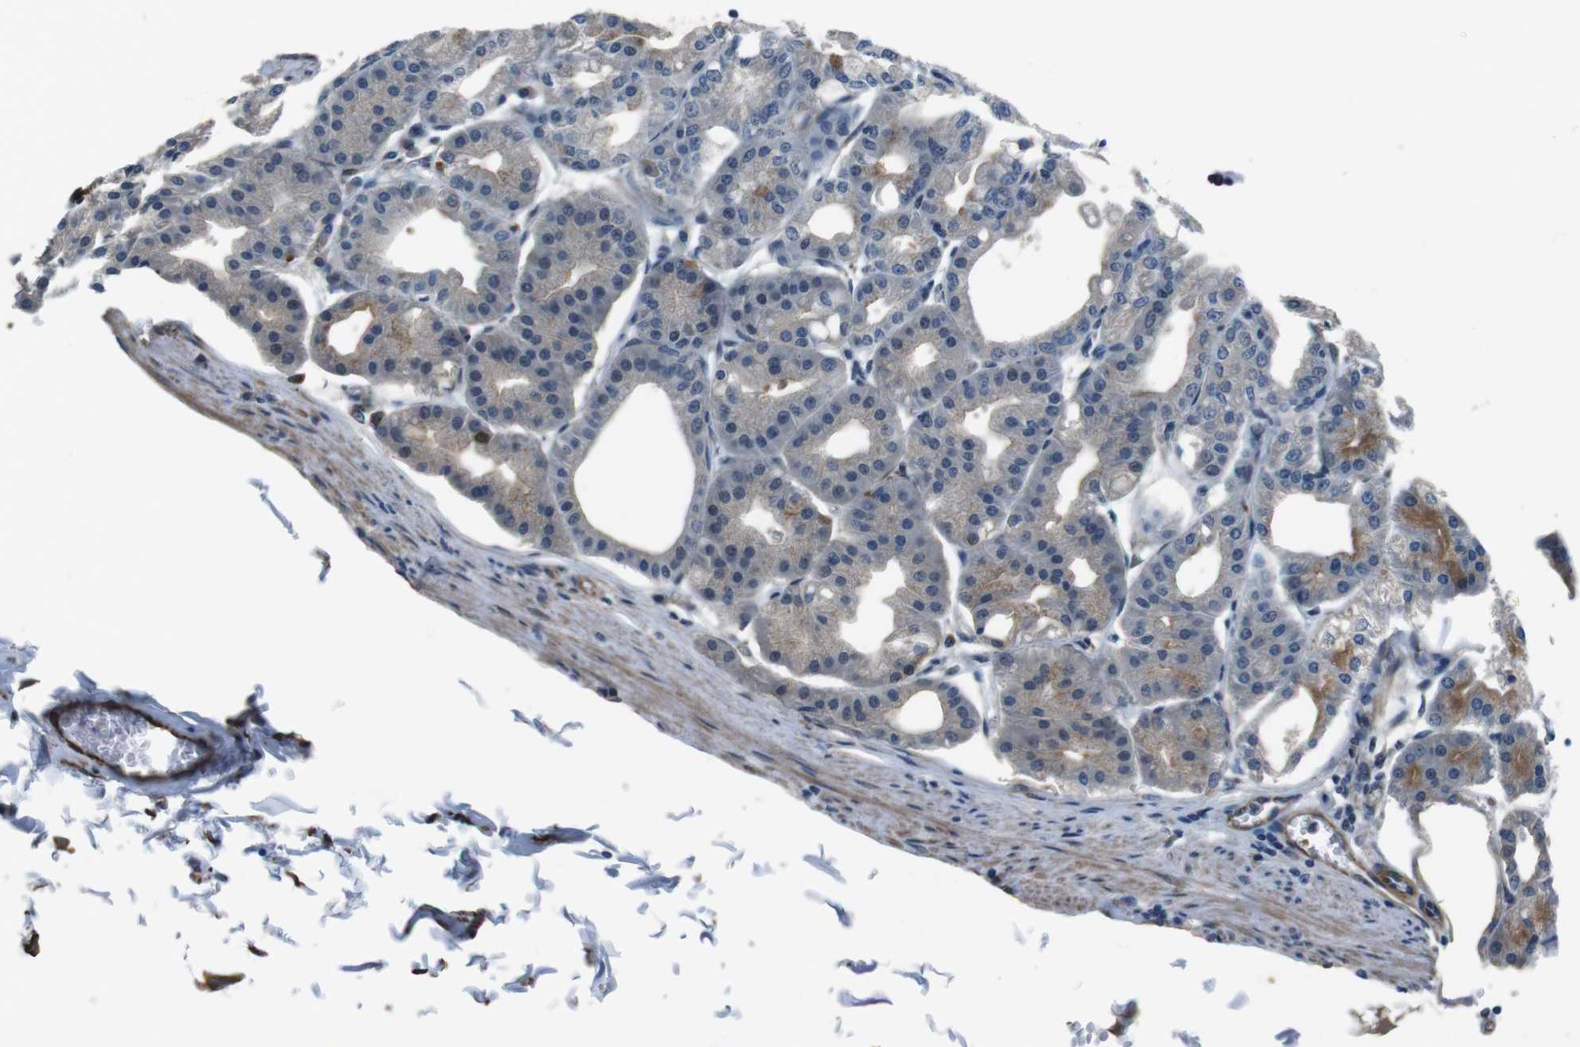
{"staining": {"intensity": "moderate", "quantity": "<25%", "location": "nuclear"}, "tissue": "stomach", "cell_type": "Glandular cells", "image_type": "normal", "snomed": [{"axis": "morphology", "description": "Normal tissue, NOS"}, {"axis": "topography", "description": "Stomach, lower"}], "caption": "IHC of benign stomach displays low levels of moderate nuclear positivity in approximately <25% of glandular cells. Nuclei are stained in blue.", "gene": "LRRC49", "patient": {"sex": "male", "age": 71}}